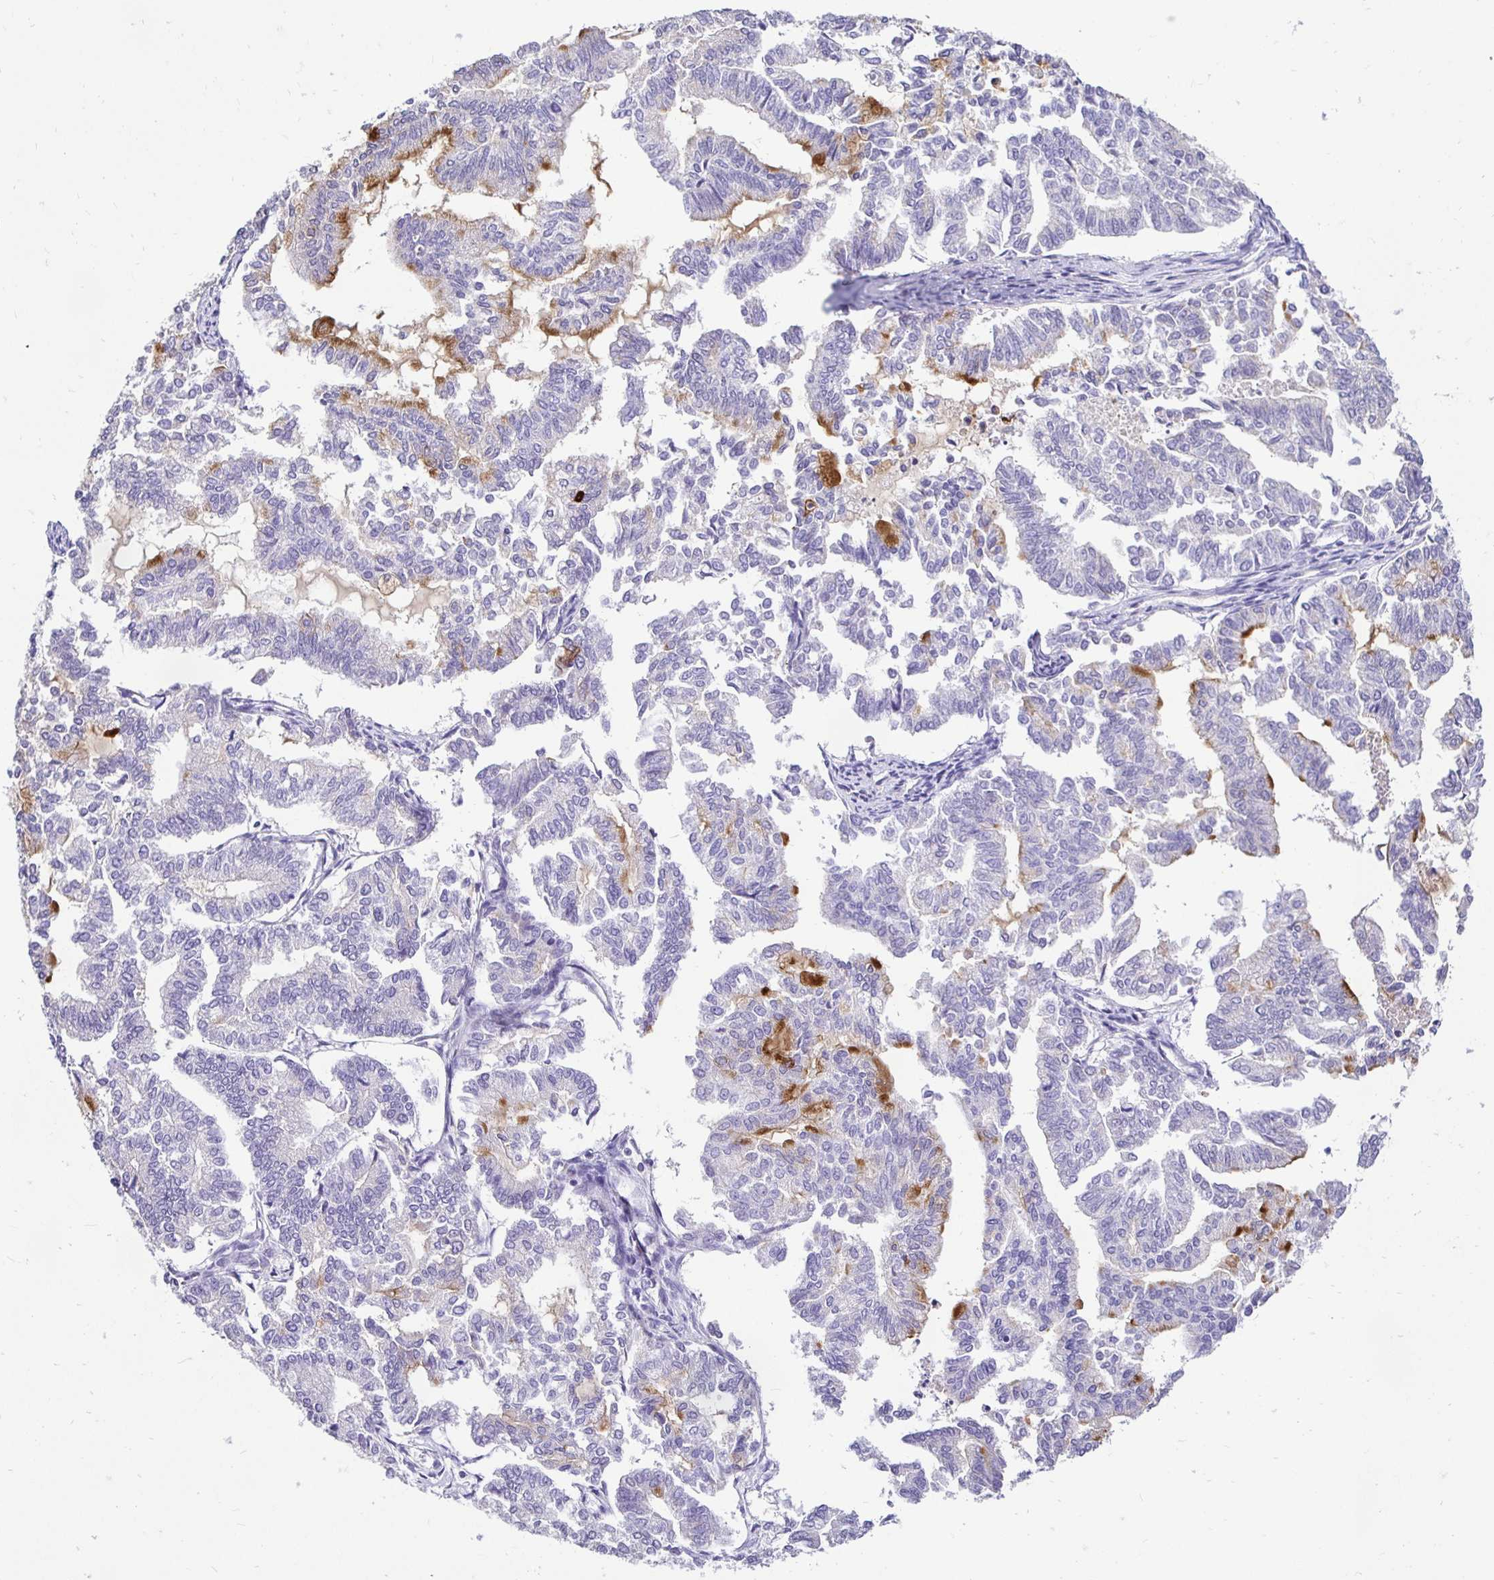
{"staining": {"intensity": "moderate", "quantity": "<25%", "location": "cytoplasmic/membranous"}, "tissue": "endometrial cancer", "cell_type": "Tumor cells", "image_type": "cancer", "snomed": [{"axis": "morphology", "description": "Adenocarcinoma, NOS"}, {"axis": "topography", "description": "Endometrium"}], "caption": "Moderate cytoplasmic/membranous positivity for a protein is seen in about <25% of tumor cells of endometrial adenocarcinoma using immunohistochemistry (IHC).", "gene": "TAF1D", "patient": {"sex": "female", "age": 79}}